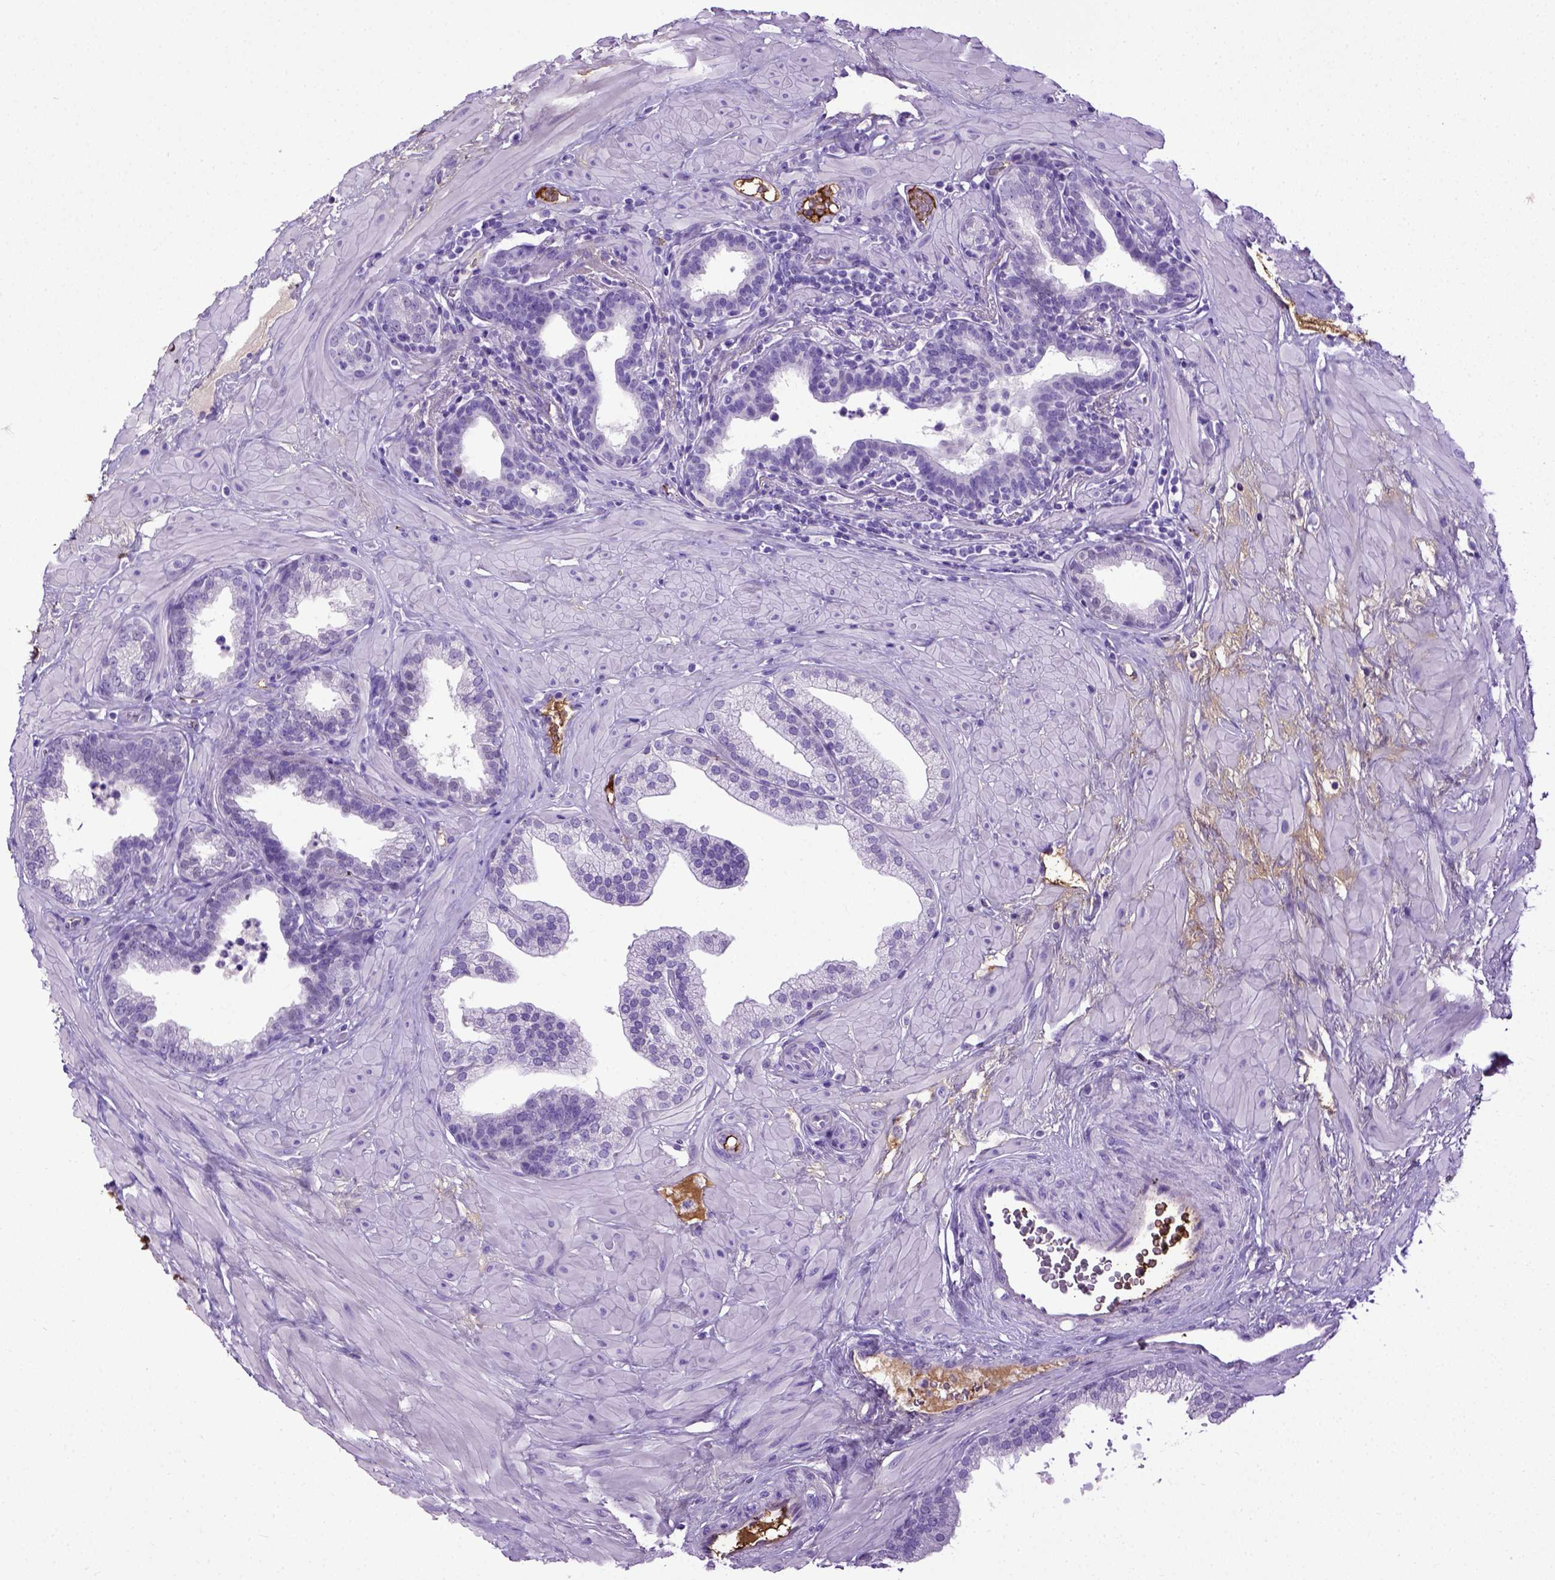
{"staining": {"intensity": "negative", "quantity": "none", "location": "none"}, "tissue": "prostate", "cell_type": "Glandular cells", "image_type": "normal", "snomed": [{"axis": "morphology", "description": "Normal tissue, NOS"}, {"axis": "topography", "description": "Prostate"}], "caption": "This is an immunohistochemistry (IHC) photomicrograph of benign prostate. There is no positivity in glandular cells.", "gene": "ADAMTS8", "patient": {"sex": "male", "age": 37}}